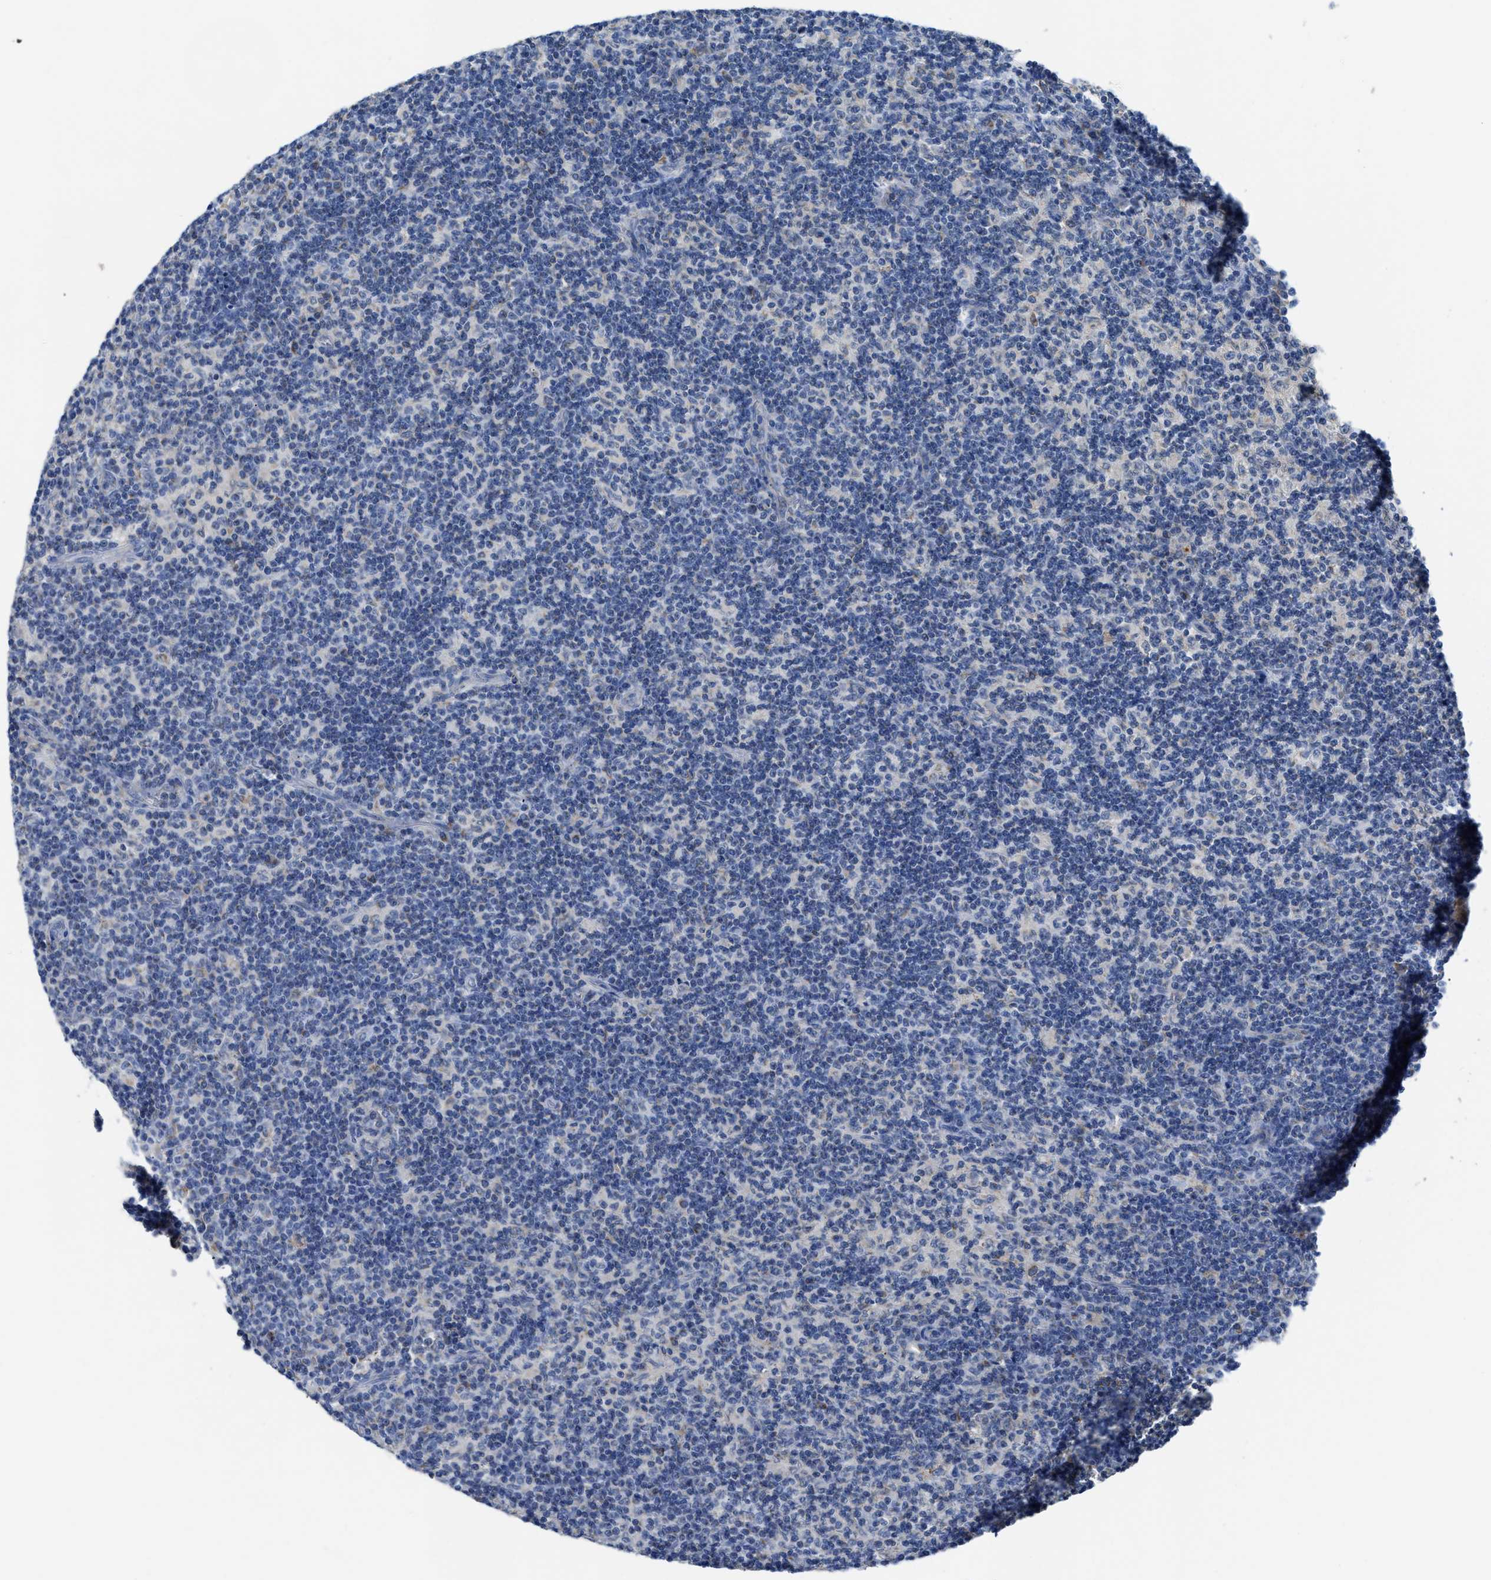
{"staining": {"intensity": "negative", "quantity": "none", "location": "none"}, "tissue": "lymph node", "cell_type": "Germinal center cells", "image_type": "normal", "snomed": [{"axis": "morphology", "description": "Normal tissue, NOS"}, {"axis": "morphology", "description": "Inflammation, NOS"}, {"axis": "topography", "description": "Lymph node"}], "caption": "Germinal center cells are negative for protein expression in unremarkable human lymph node. (DAB immunohistochemistry visualized using brightfield microscopy, high magnification).", "gene": "ETFA", "patient": {"sex": "male", "age": 55}}